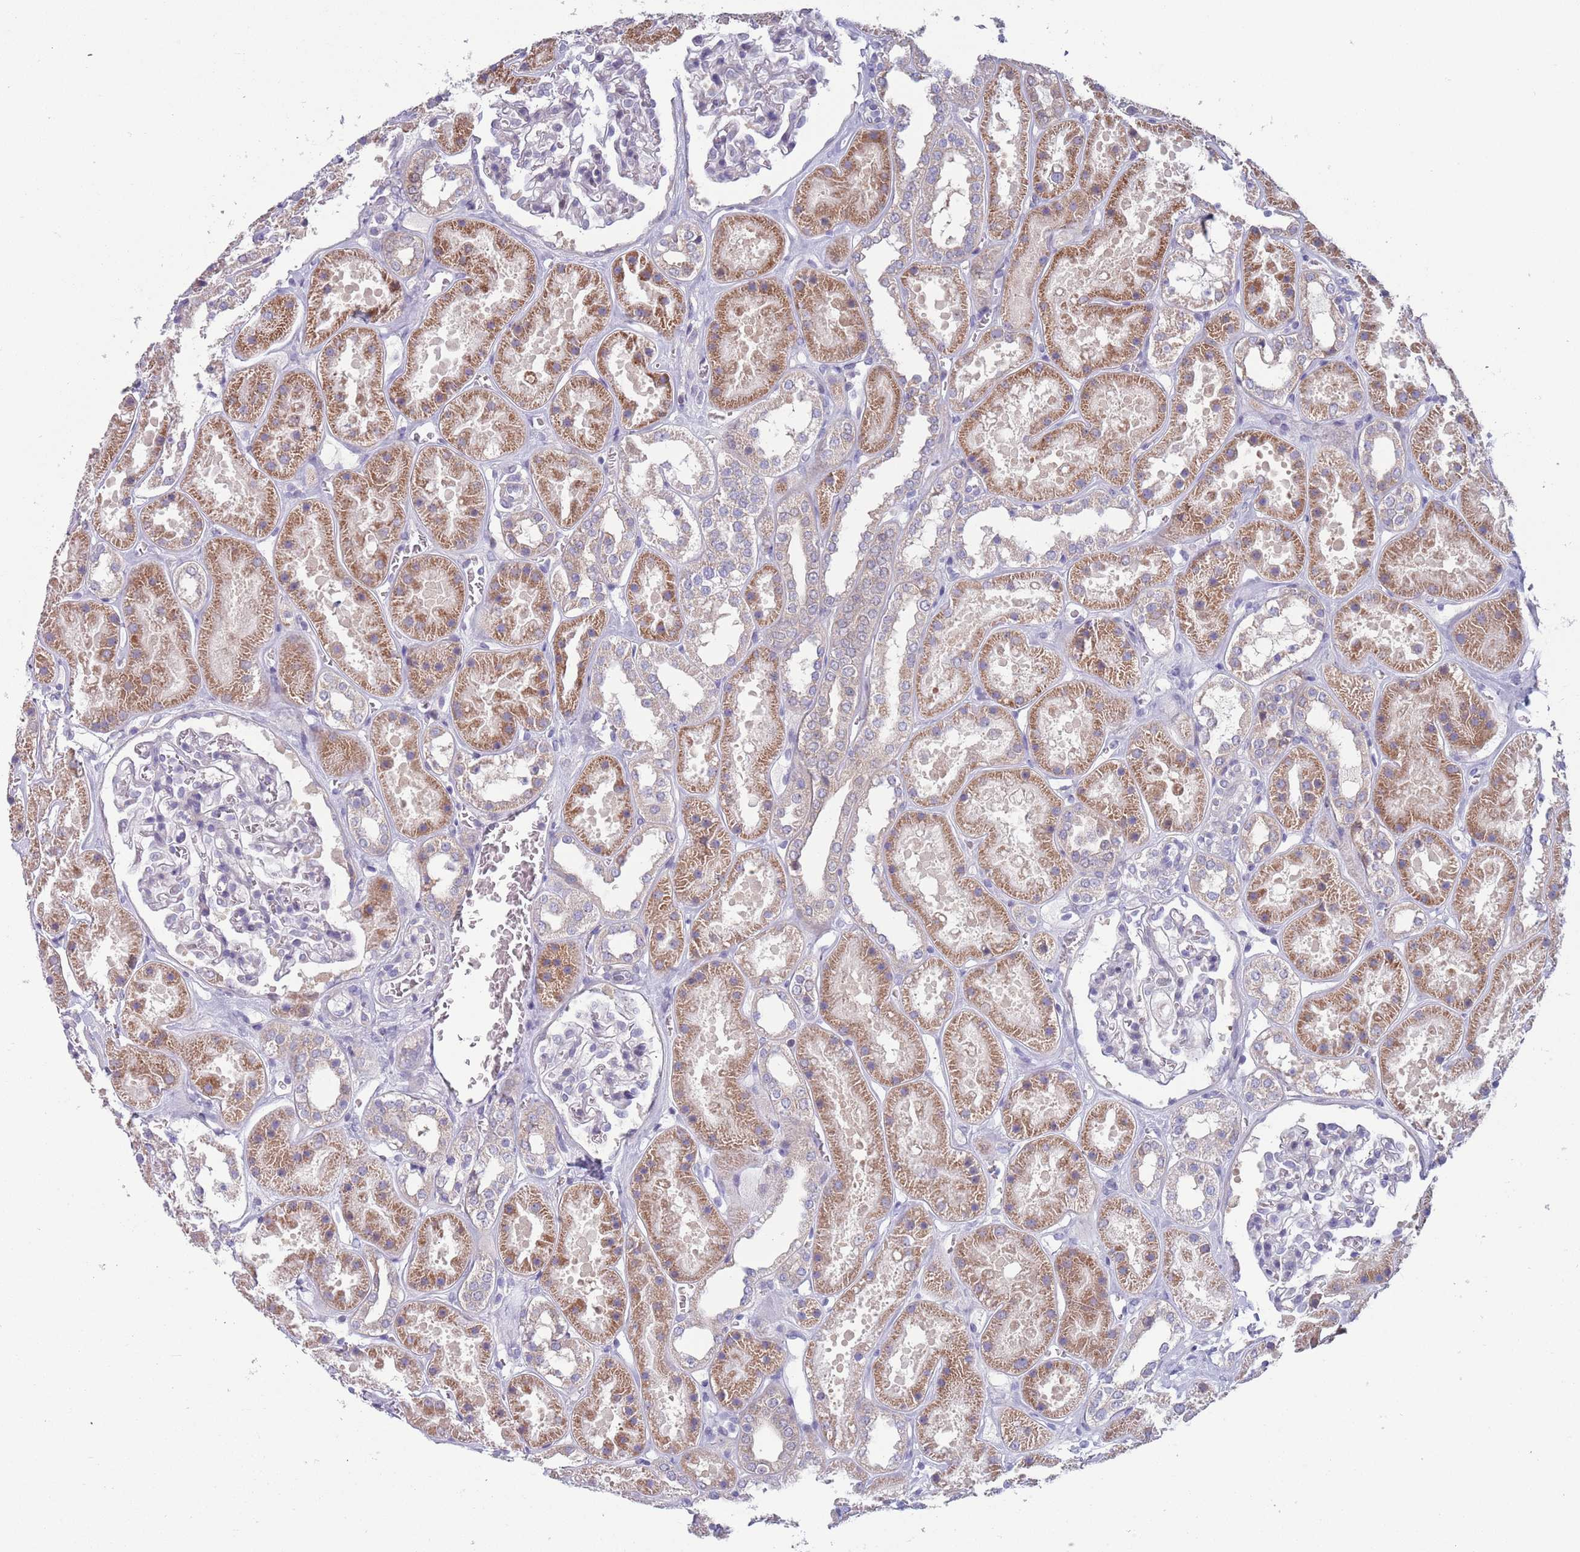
{"staining": {"intensity": "negative", "quantity": "none", "location": "none"}, "tissue": "kidney", "cell_type": "Cells in glomeruli", "image_type": "normal", "snomed": [{"axis": "morphology", "description": "Normal tissue, NOS"}, {"axis": "topography", "description": "Kidney"}], "caption": "Kidney stained for a protein using IHC displays no expression cells in glomeruli.", "gene": "CLNS1A", "patient": {"sex": "female", "age": 41}}